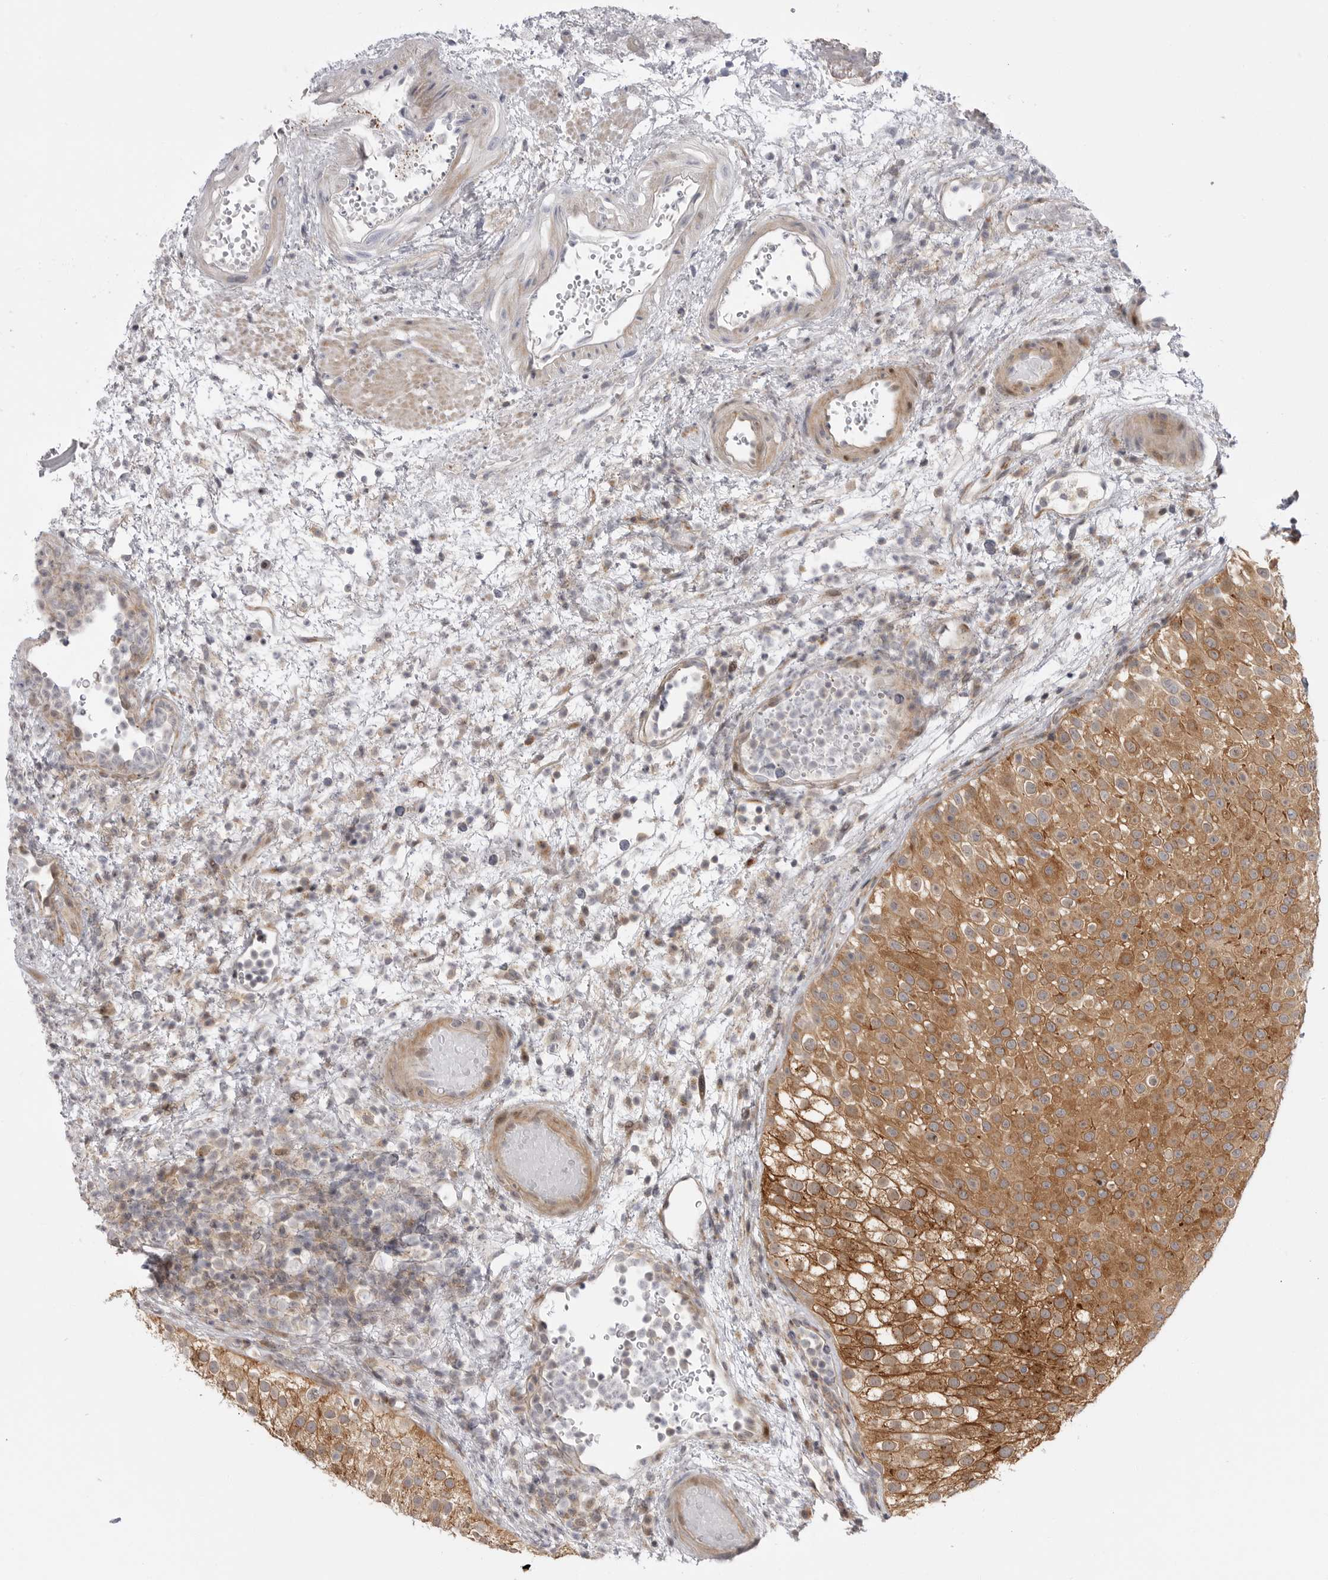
{"staining": {"intensity": "moderate", "quantity": ">75%", "location": "cytoplasmic/membranous"}, "tissue": "urothelial cancer", "cell_type": "Tumor cells", "image_type": "cancer", "snomed": [{"axis": "morphology", "description": "Urothelial carcinoma, Low grade"}, {"axis": "topography", "description": "Urinary bladder"}], "caption": "Moderate cytoplasmic/membranous protein staining is appreciated in approximately >75% of tumor cells in urothelial cancer.", "gene": "GGT6", "patient": {"sex": "male", "age": 78}}